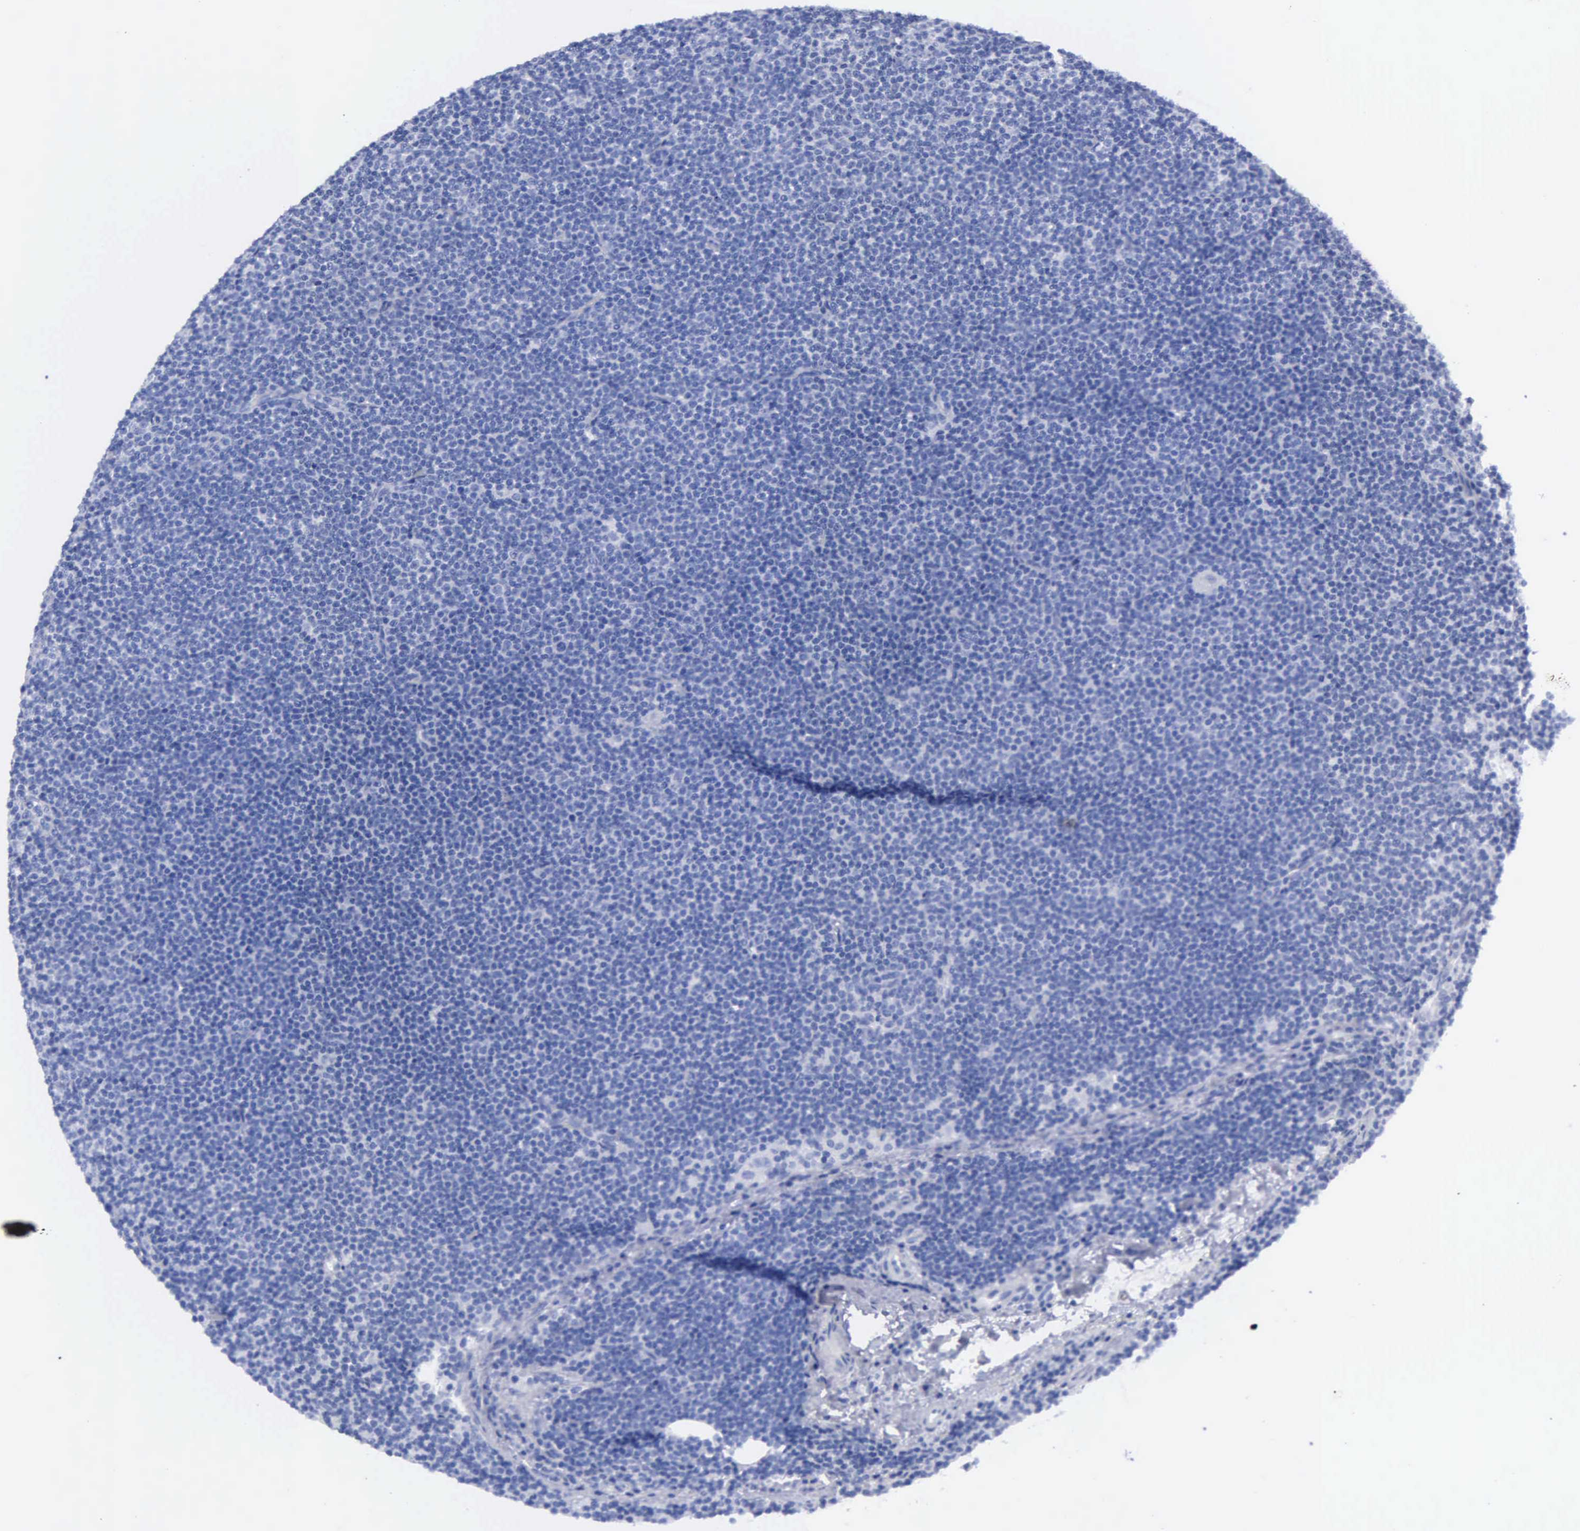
{"staining": {"intensity": "negative", "quantity": "none", "location": "none"}, "tissue": "lymphoma", "cell_type": "Tumor cells", "image_type": "cancer", "snomed": [{"axis": "morphology", "description": "Malignant lymphoma, non-Hodgkin's type, Low grade"}, {"axis": "topography", "description": "Lymph node"}], "caption": "The photomicrograph demonstrates no significant expression in tumor cells of lymphoma. (IHC, brightfield microscopy, high magnification).", "gene": "CYP19A1", "patient": {"sex": "female", "age": 69}}